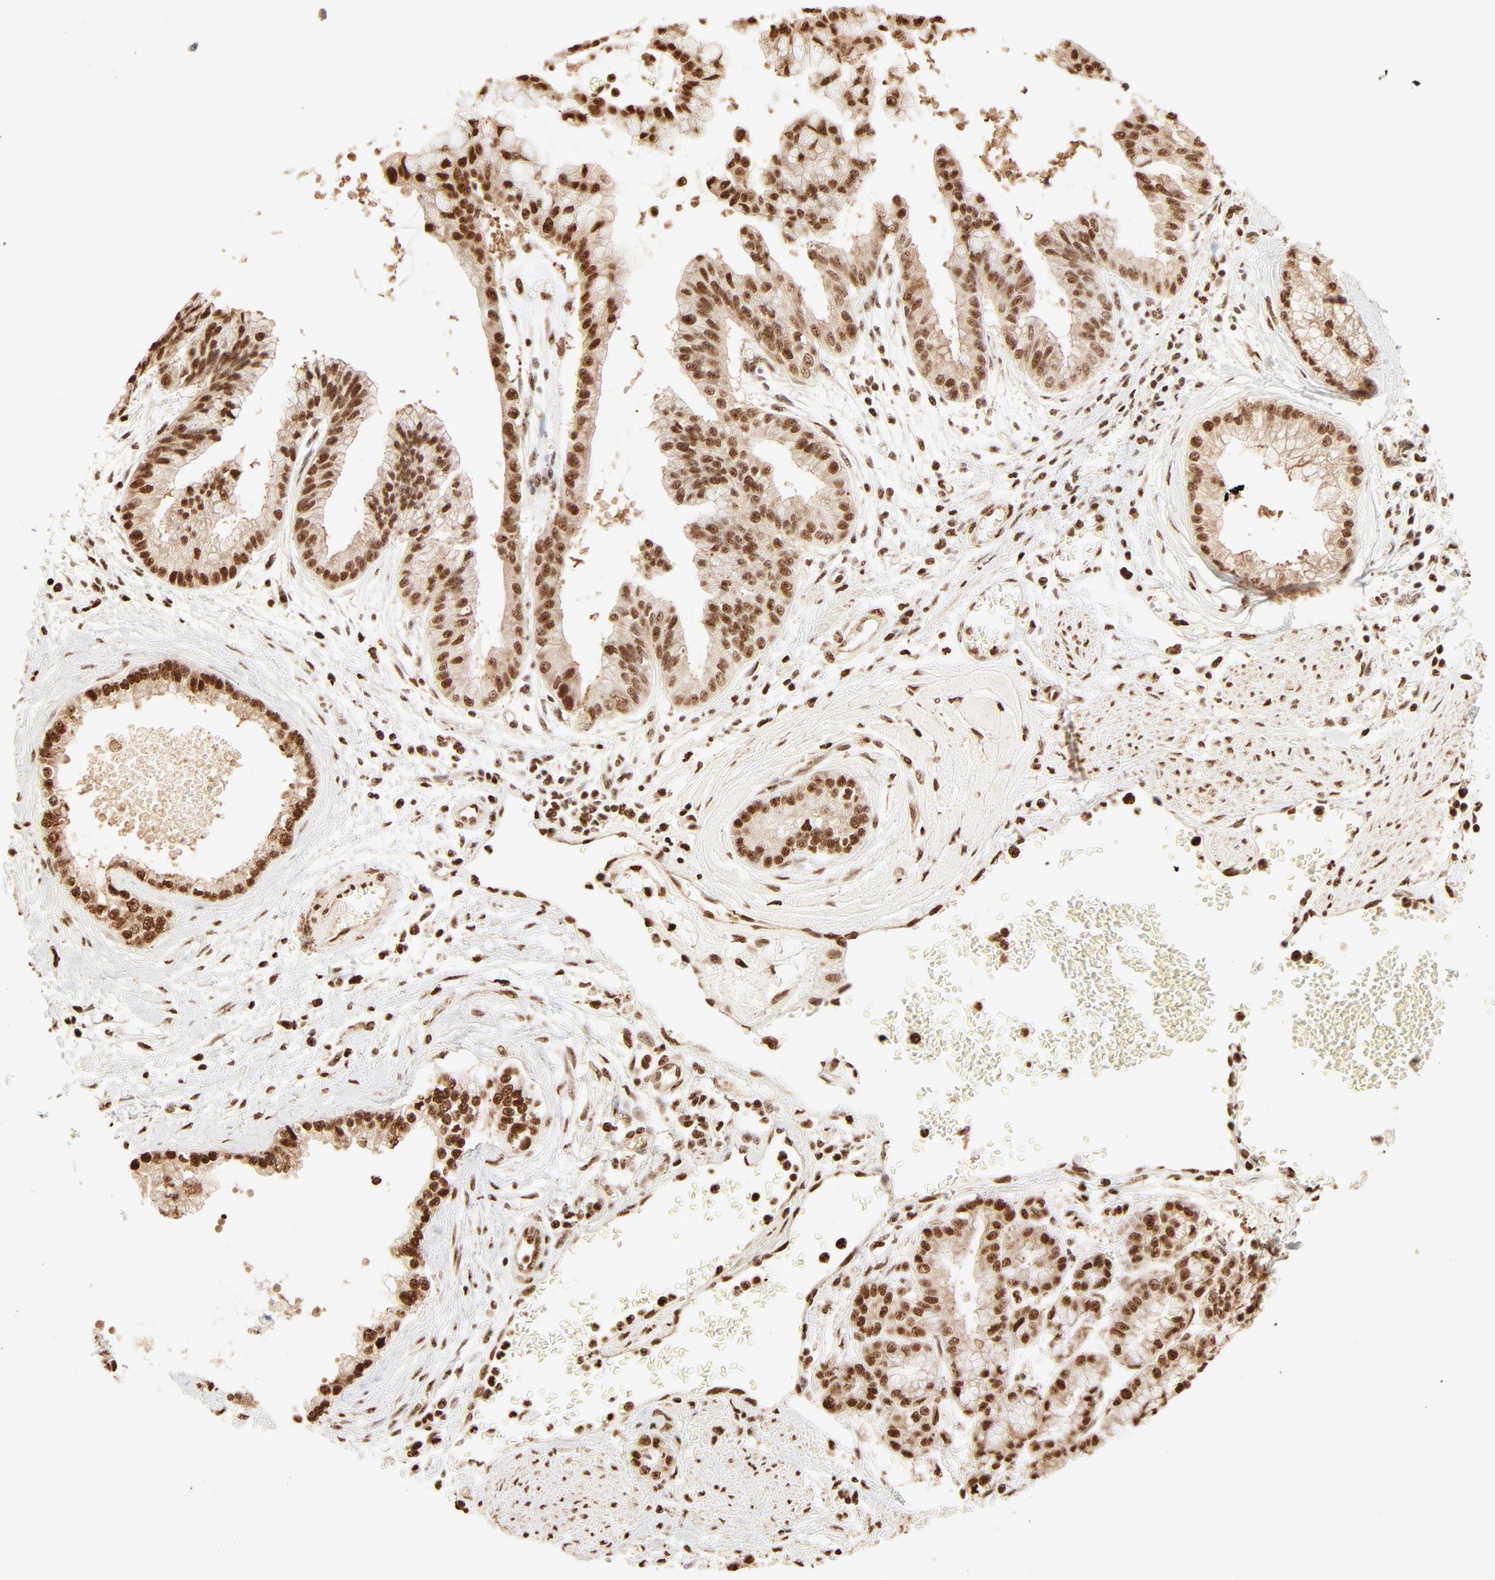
{"staining": {"intensity": "strong", "quantity": ">75%", "location": "nuclear"}, "tissue": "liver cancer", "cell_type": "Tumor cells", "image_type": "cancer", "snomed": [{"axis": "morphology", "description": "Cholangiocarcinoma"}, {"axis": "topography", "description": "Liver"}], "caption": "Immunohistochemistry of liver cholangiocarcinoma exhibits high levels of strong nuclear expression in approximately >75% of tumor cells. Nuclei are stained in blue.", "gene": "FAM50A", "patient": {"sex": "female", "age": 79}}